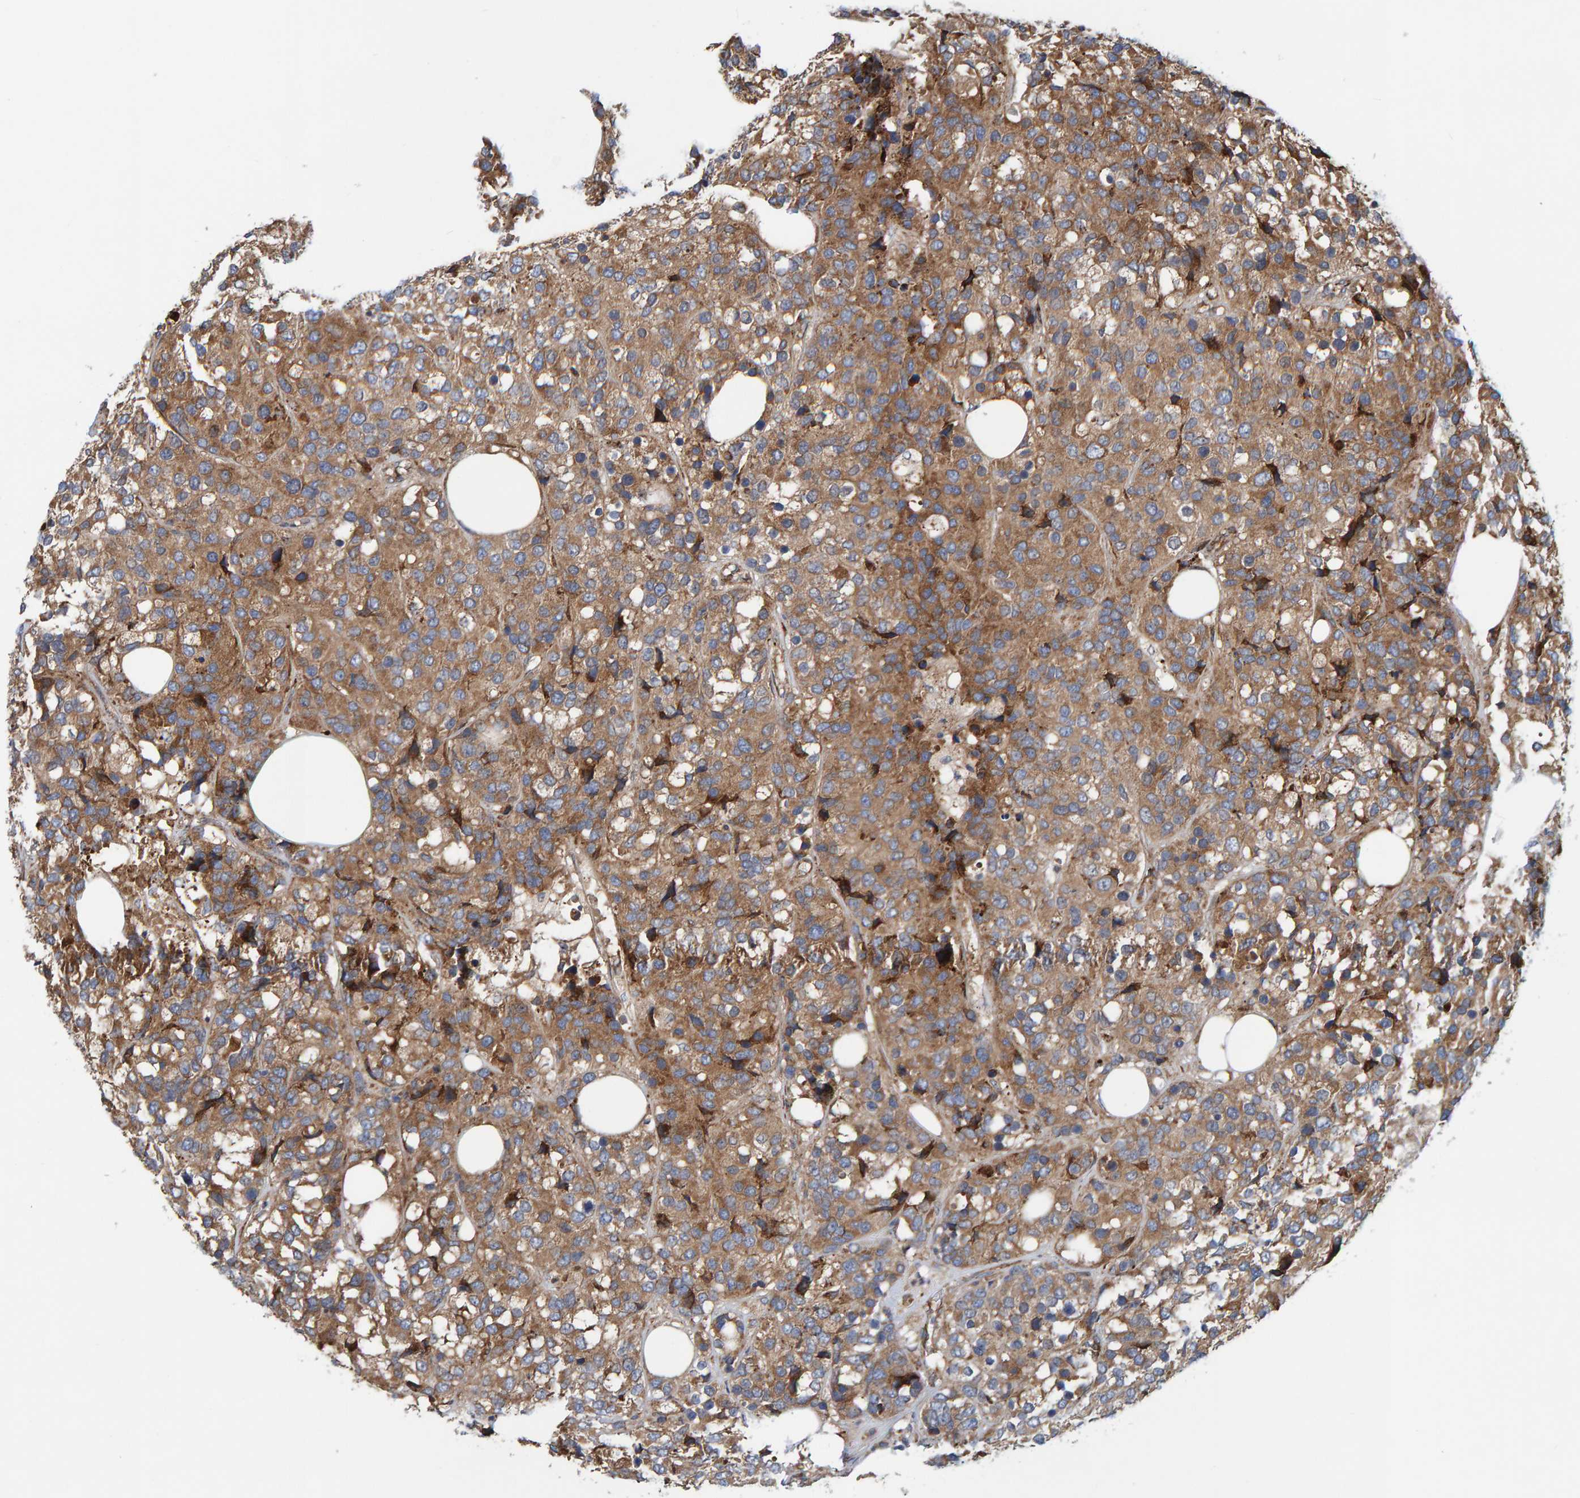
{"staining": {"intensity": "moderate", "quantity": ">75%", "location": "cytoplasmic/membranous"}, "tissue": "breast cancer", "cell_type": "Tumor cells", "image_type": "cancer", "snomed": [{"axis": "morphology", "description": "Lobular carcinoma"}, {"axis": "topography", "description": "Breast"}], "caption": "Moderate cytoplasmic/membranous staining is seen in approximately >75% of tumor cells in breast lobular carcinoma. The staining is performed using DAB (3,3'-diaminobenzidine) brown chromogen to label protein expression. The nuclei are counter-stained blue using hematoxylin.", "gene": "KIAA0753", "patient": {"sex": "female", "age": 59}}